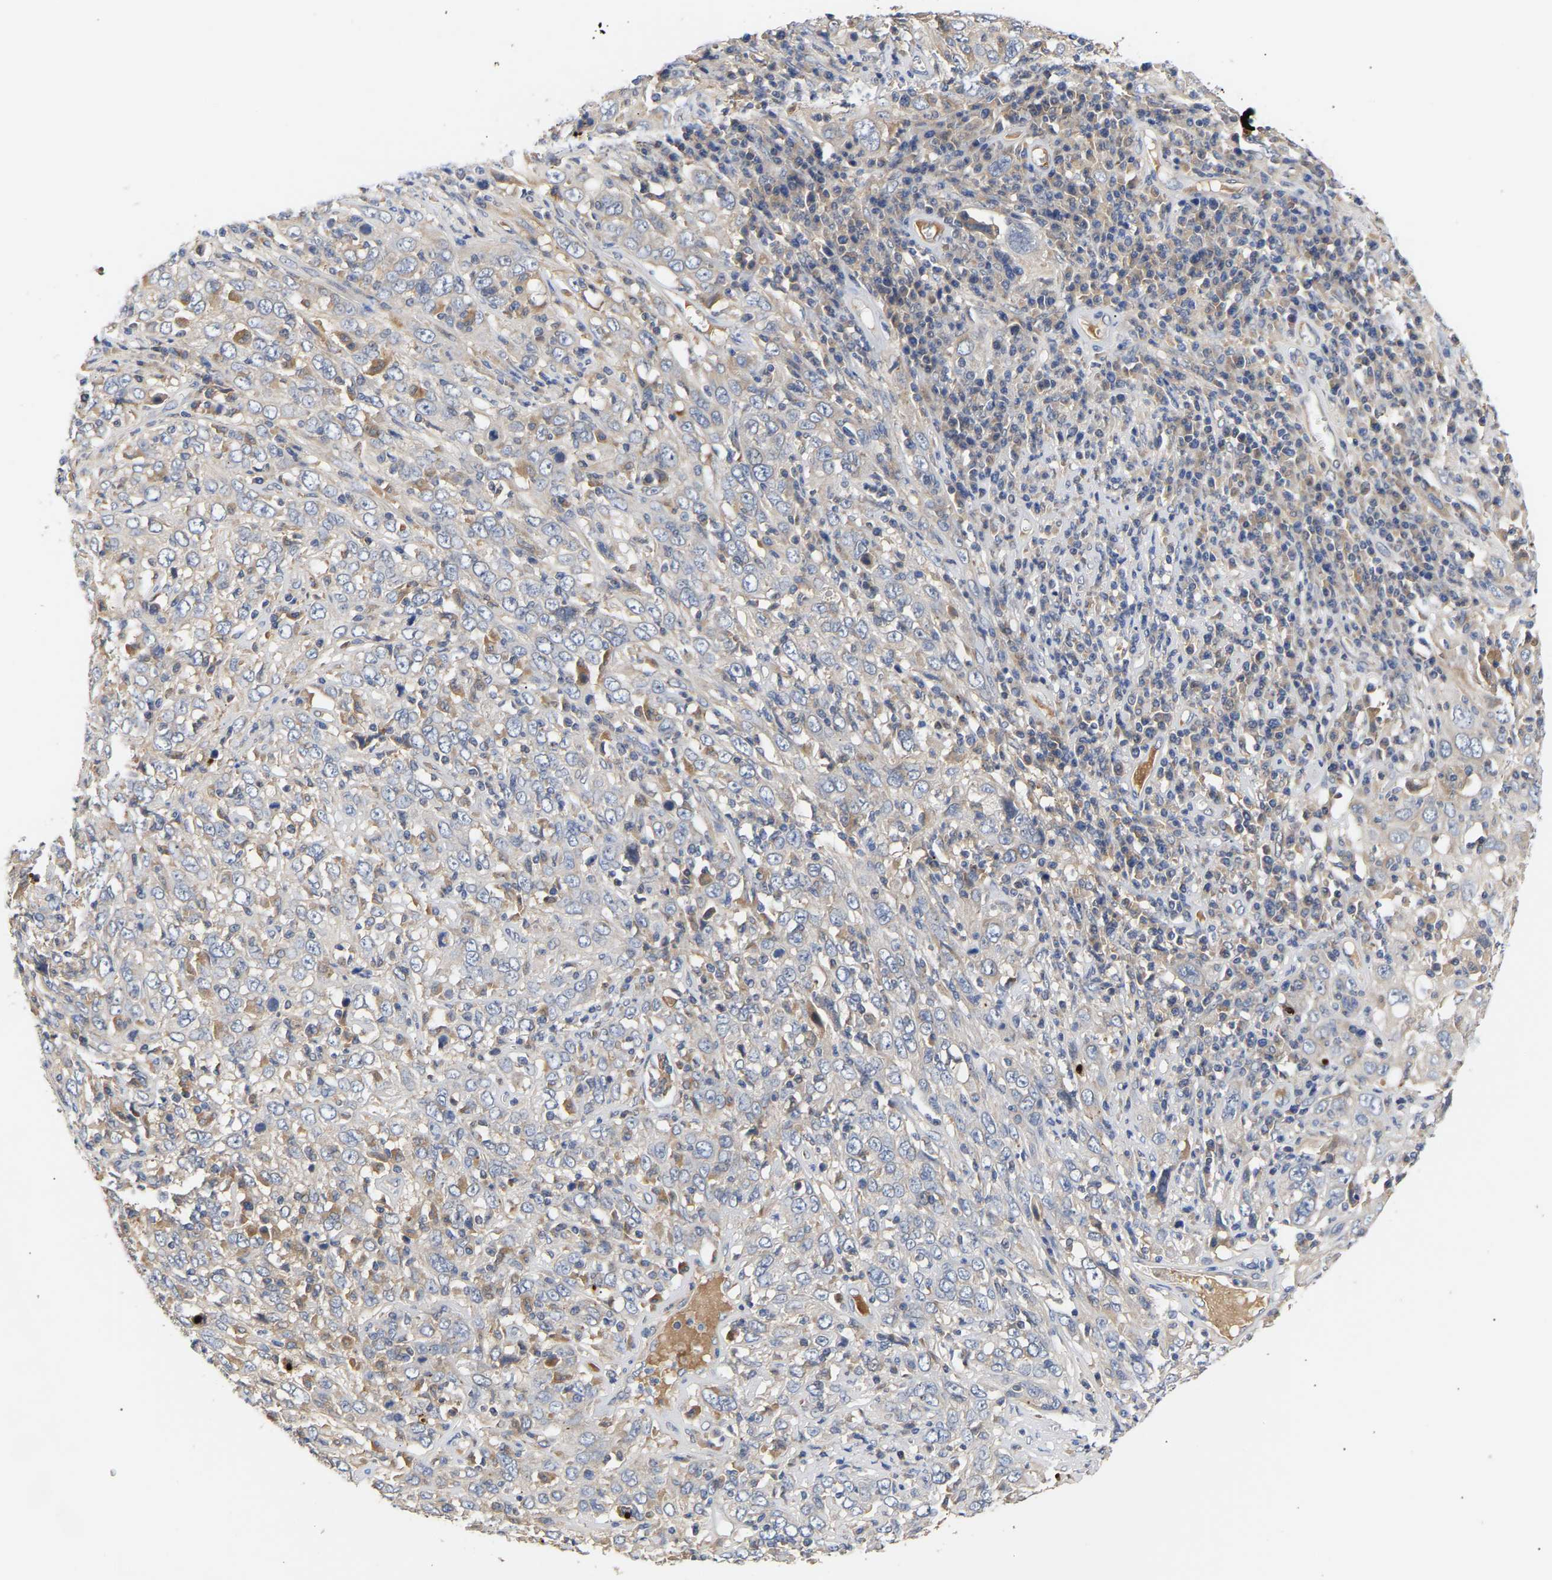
{"staining": {"intensity": "negative", "quantity": "none", "location": "none"}, "tissue": "cervical cancer", "cell_type": "Tumor cells", "image_type": "cancer", "snomed": [{"axis": "morphology", "description": "Squamous cell carcinoma, NOS"}, {"axis": "topography", "description": "Cervix"}], "caption": "This image is of squamous cell carcinoma (cervical) stained with immunohistochemistry (IHC) to label a protein in brown with the nuclei are counter-stained blue. There is no expression in tumor cells.", "gene": "KASH5", "patient": {"sex": "female", "age": 46}}